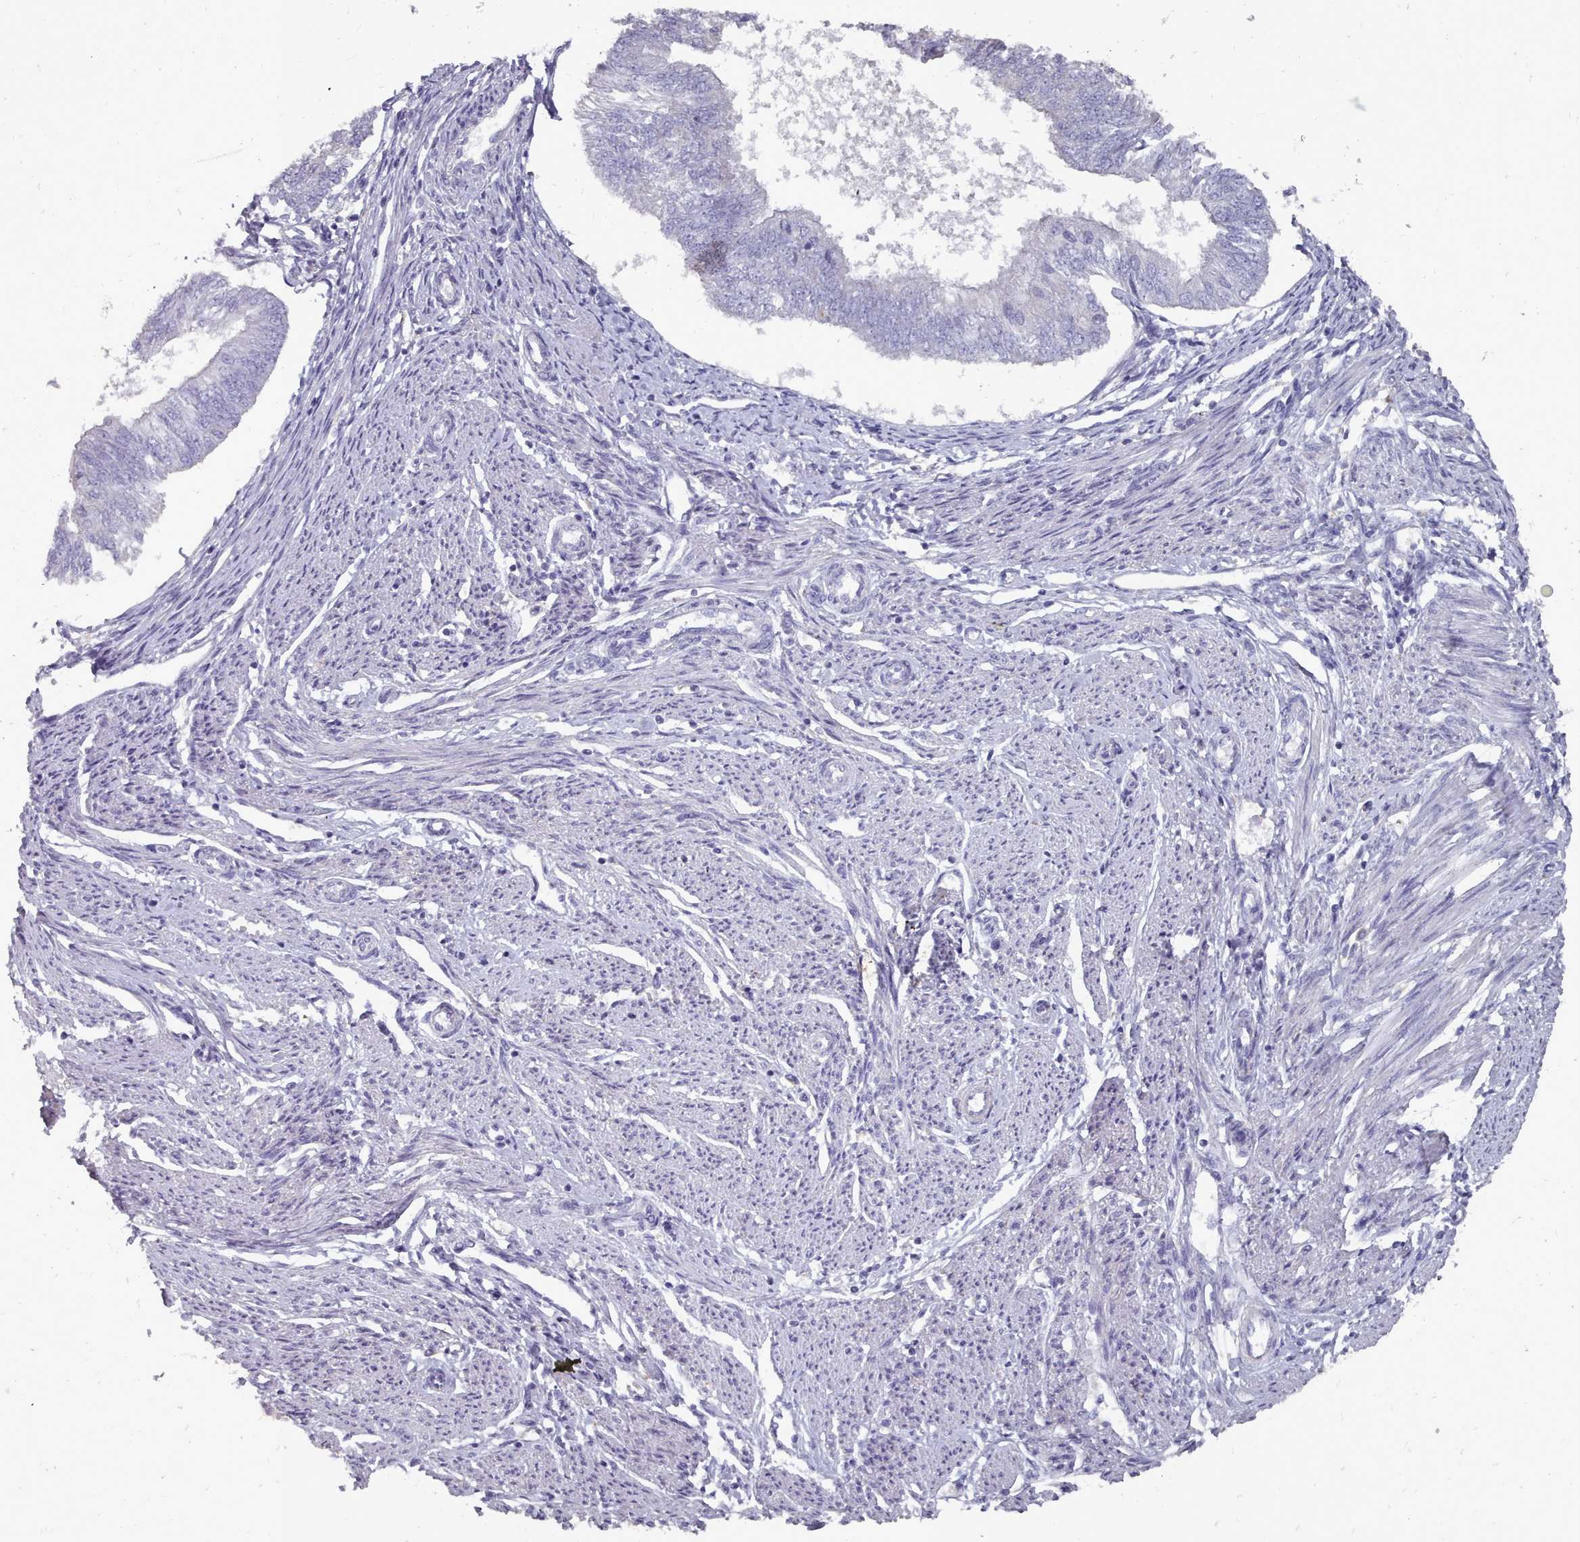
{"staining": {"intensity": "negative", "quantity": "none", "location": "none"}, "tissue": "endometrial cancer", "cell_type": "Tumor cells", "image_type": "cancer", "snomed": [{"axis": "morphology", "description": "Adenocarcinoma, NOS"}, {"axis": "topography", "description": "Endometrium"}], "caption": "Adenocarcinoma (endometrial) was stained to show a protein in brown. There is no significant expression in tumor cells.", "gene": "OTULINL", "patient": {"sex": "female", "age": 58}}